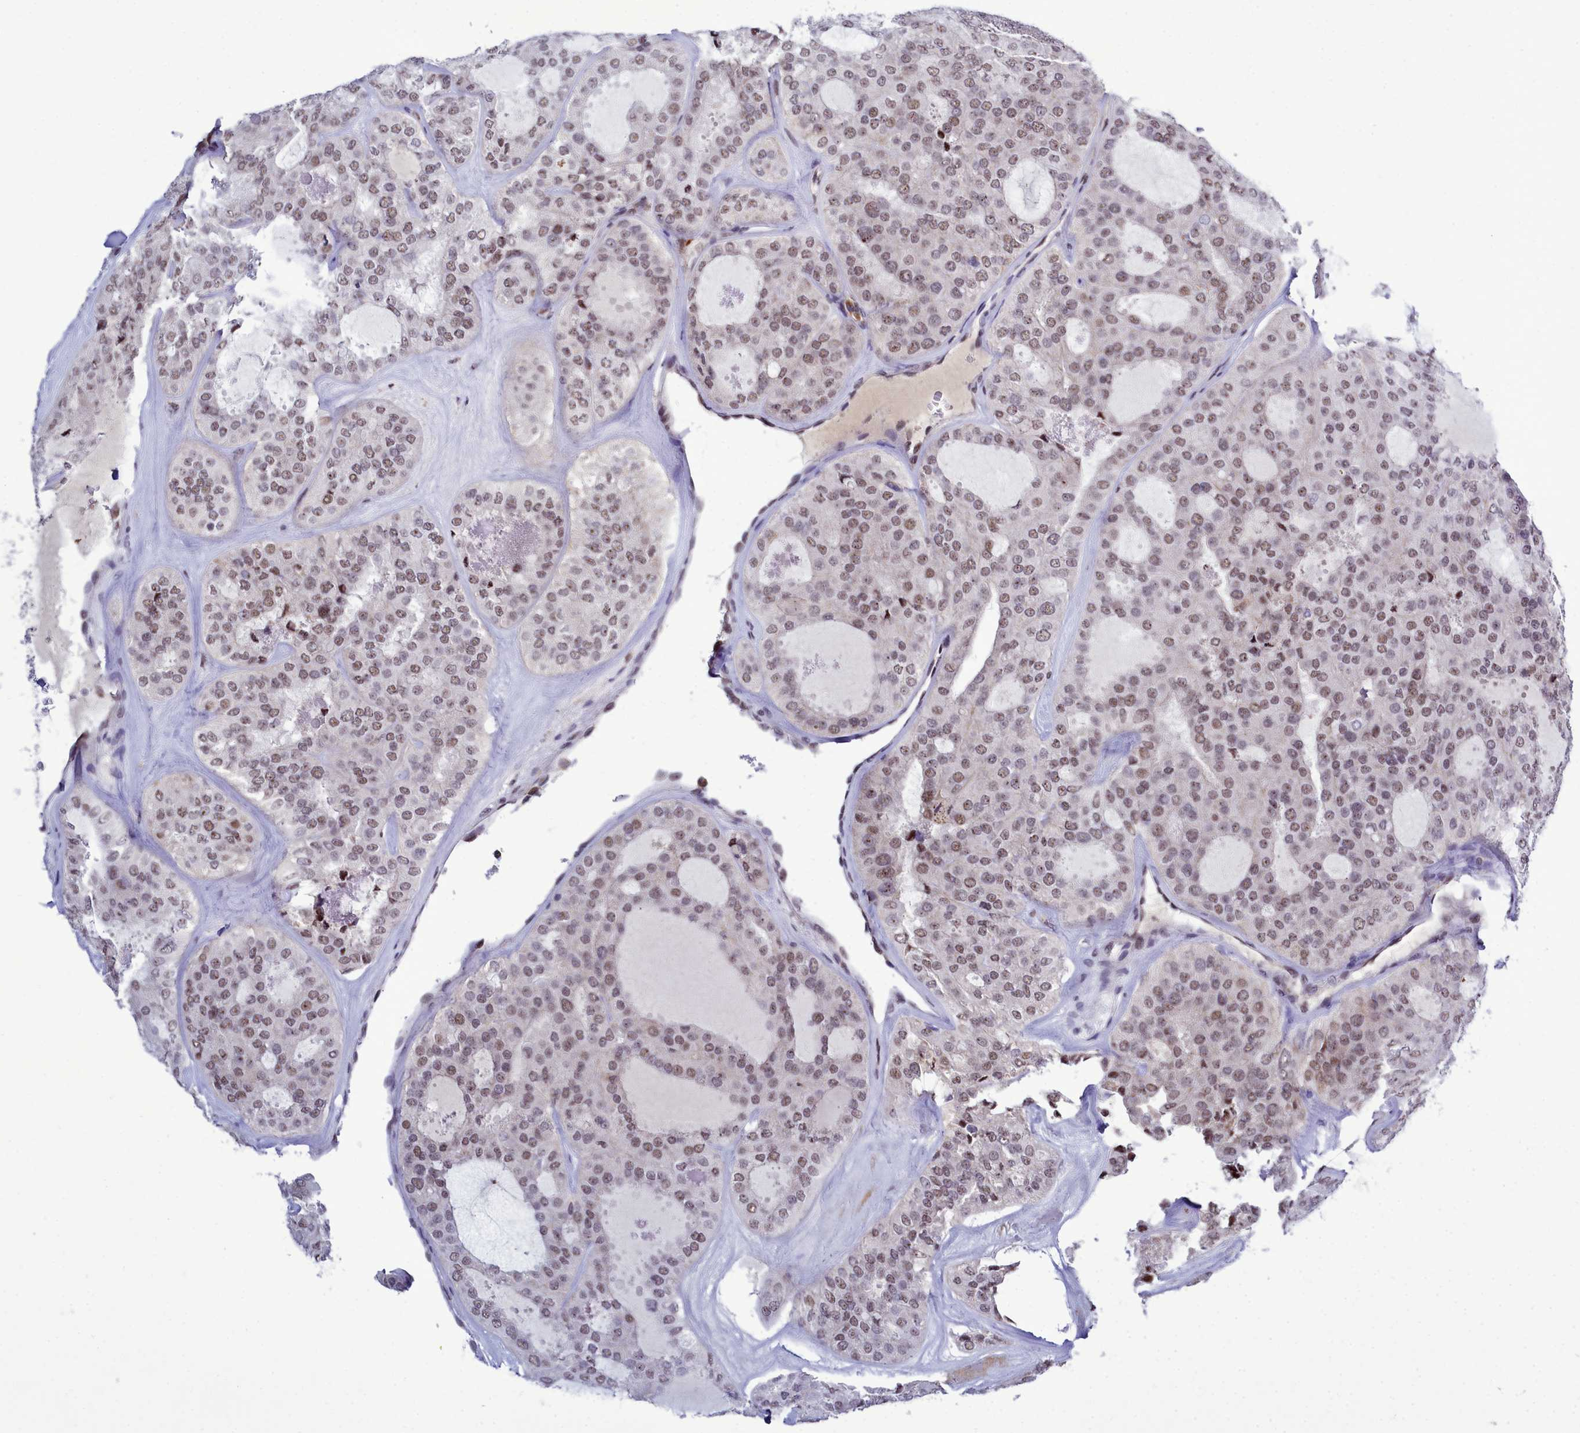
{"staining": {"intensity": "weak", "quantity": ">75%", "location": "nuclear"}, "tissue": "thyroid cancer", "cell_type": "Tumor cells", "image_type": "cancer", "snomed": [{"axis": "morphology", "description": "Follicular adenoma carcinoma, NOS"}, {"axis": "topography", "description": "Thyroid gland"}], "caption": "Thyroid cancer (follicular adenoma carcinoma) tissue displays weak nuclear positivity in approximately >75% of tumor cells, visualized by immunohistochemistry. (Stains: DAB in brown, nuclei in blue, Microscopy: brightfield microscopy at high magnification).", "gene": "POM121L2", "patient": {"sex": "male", "age": 75}}